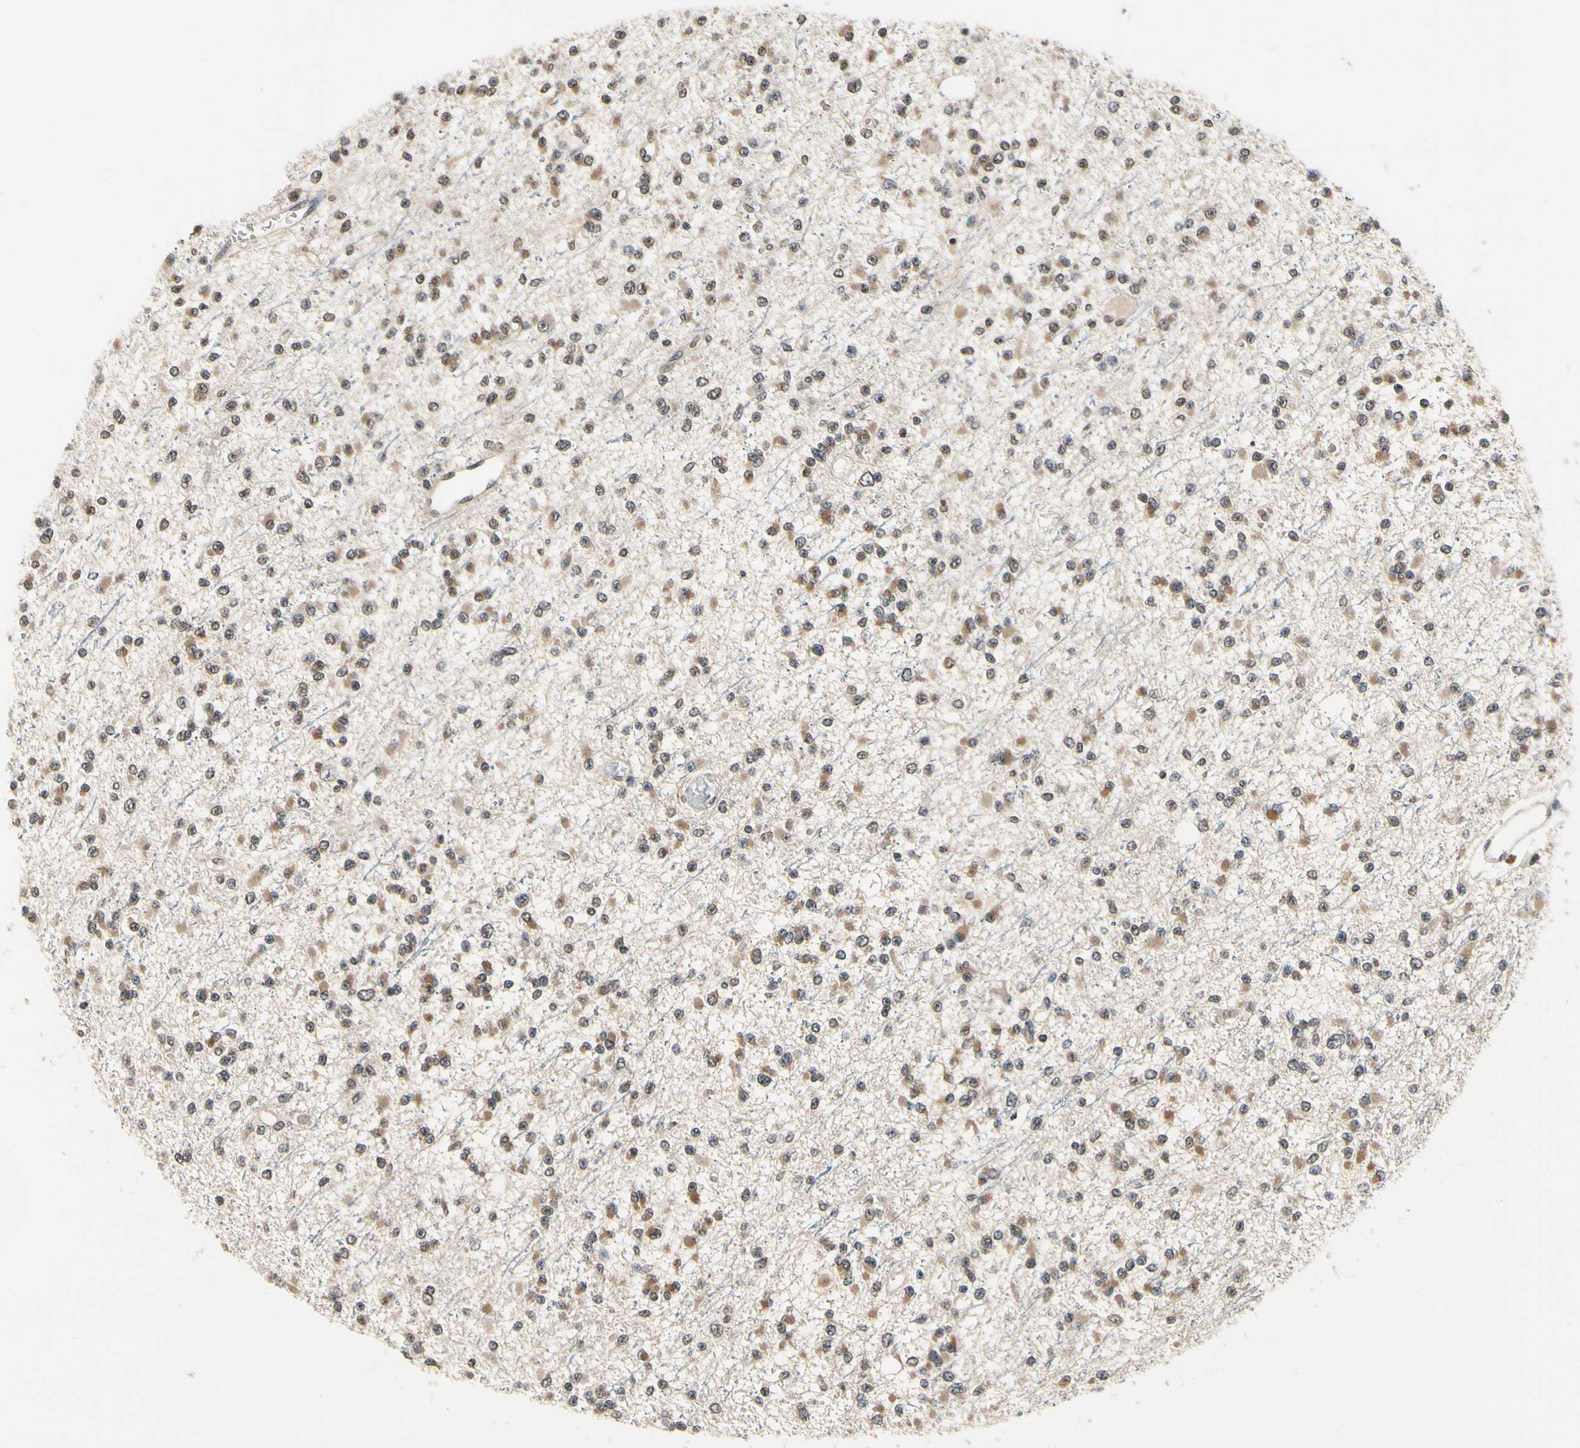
{"staining": {"intensity": "moderate", "quantity": "25%-75%", "location": "cytoplasmic/membranous,nuclear"}, "tissue": "glioma", "cell_type": "Tumor cells", "image_type": "cancer", "snomed": [{"axis": "morphology", "description": "Glioma, malignant, Low grade"}, {"axis": "topography", "description": "Brain"}], "caption": "A micrograph of human glioma stained for a protein demonstrates moderate cytoplasmic/membranous and nuclear brown staining in tumor cells. (Stains: DAB (3,3'-diaminobenzidine) in brown, nuclei in blue, Microscopy: brightfield microscopy at high magnification).", "gene": "GCLC", "patient": {"sex": "female", "age": 22}}